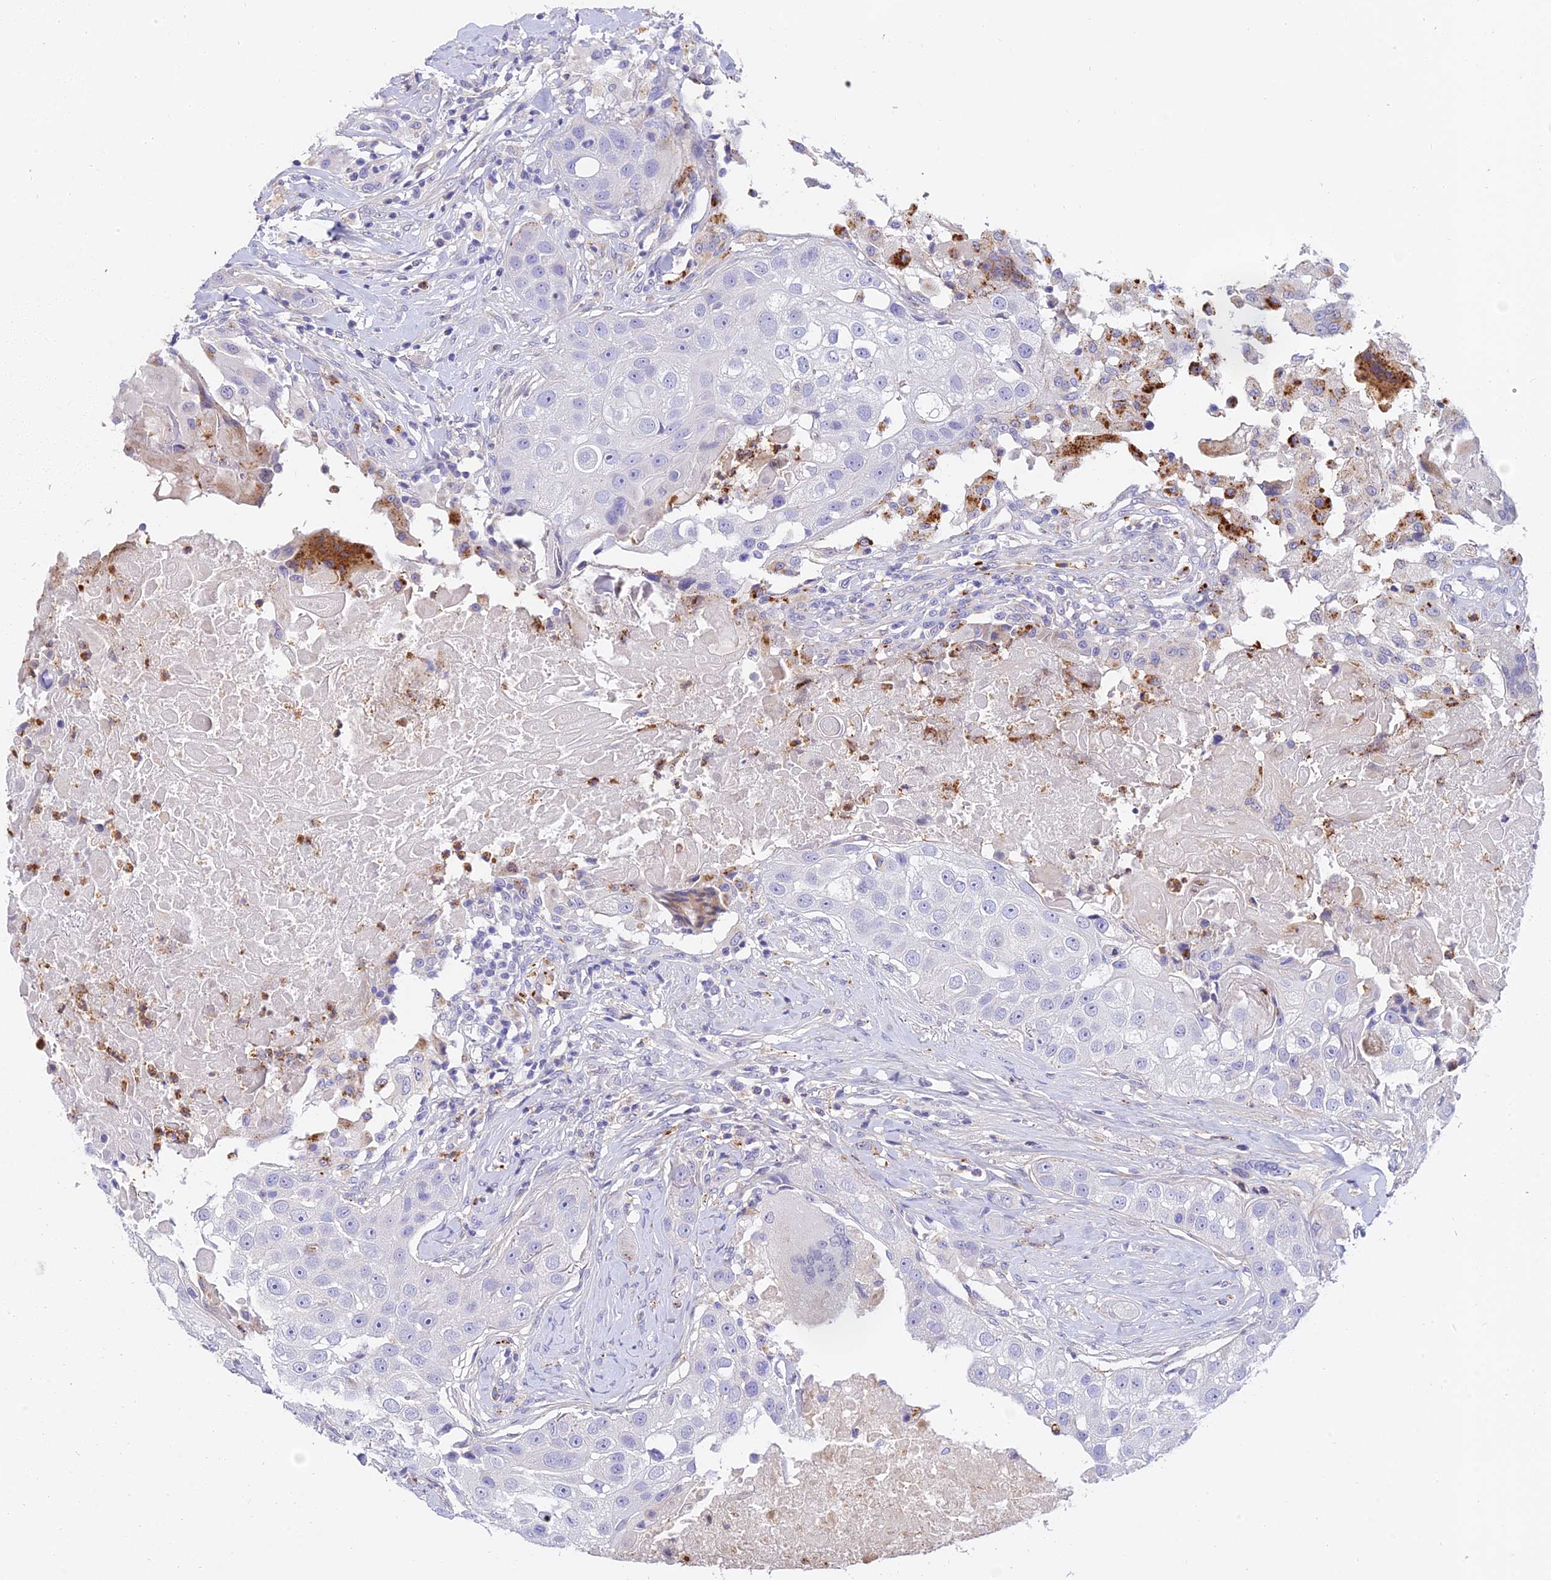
{"staining": {"intensity": "negative", "quantity": "none", "location": "none"}, "tissue": "head and neck cancer", "cell_type": "Tumor cells", "image_type": "cancer", "snomed": [{"axis": "morphology", "description": "Normal tissue, NOS"}, {"axis": "morphology", "description": "Squamous cell carcinoma, NOS"}, {"axis": "topography", "description": "Skeletal muscle"}, {"axis": "topography", "description": "Head-Neck"}], "caption": "The image exhibits no significant expression in tumor cells of squamous cell carcinoma (head and neck).", "gene": "VWC2L", "patient": {"sex": "male", "age": 51}}